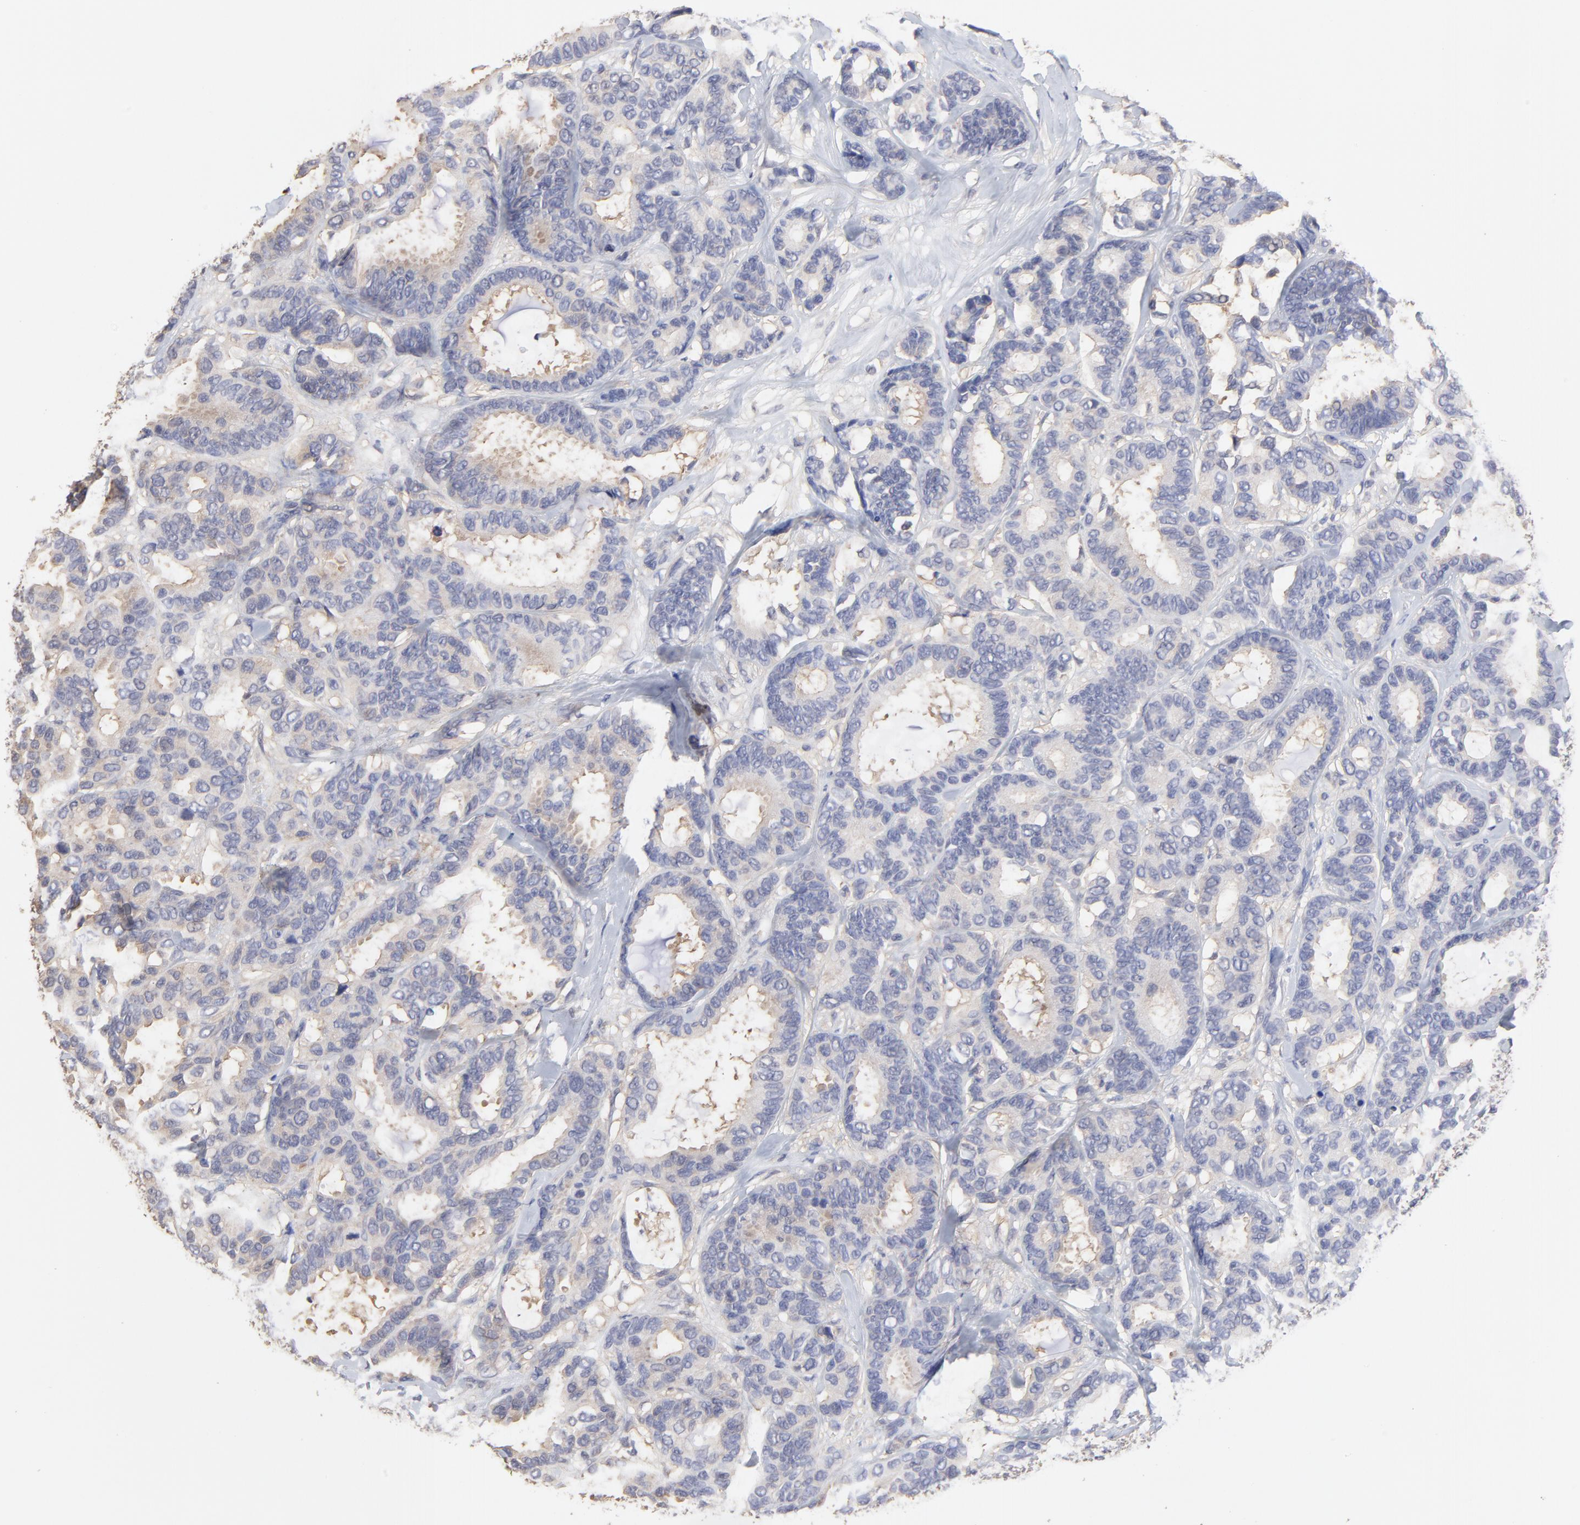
{"staining": {"intensity": "weak", "quantity": "<25%", "location": "cytoplasmic/membranous"}, "tissue": "breast cancer", "cell_type": "Tumor cells", "image_type": "cancer", "snomed": [{"axis": "morphology", "description": "Duct carcinoma"}, {"axis": "topography", "description": "Breast"}], "caption": "Intraductal carcinoma (breast) stained for a protein using immunohistochemistry displays no positivity tumor cells.", "gene": "CCT2", "patient": {"sex": "female", "age": 87}}